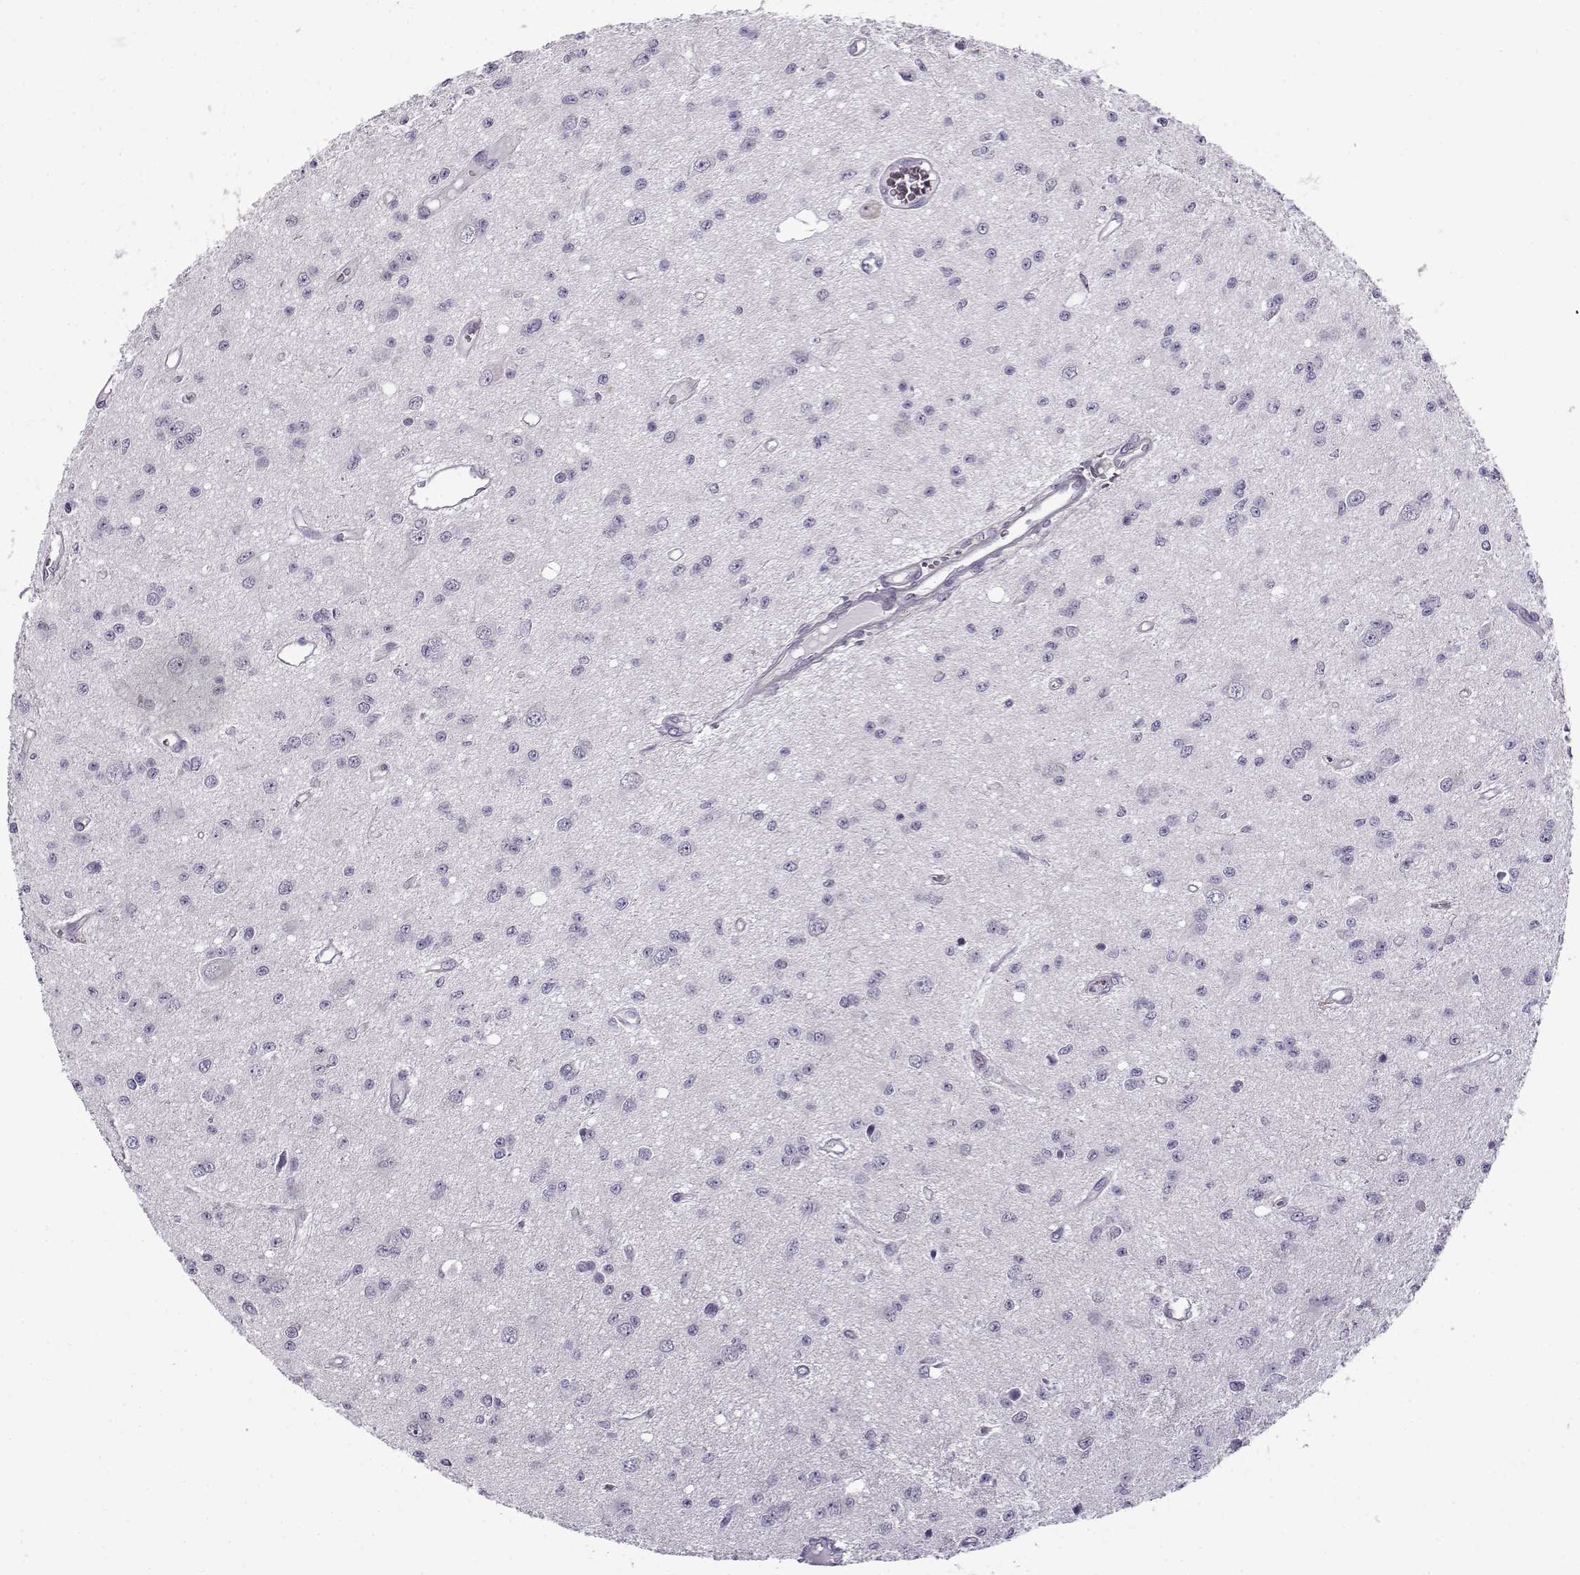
{"staining": {"intensity": "negative", "quantity": "none", "location": "none"}, "tissue": "glioma", "cell_type": "Tumor cells", "image_type": "cancer", "snomed": [{"axis": "morphology", "description": "Glioma, malignant, Low grade"}, {"axis": "topography", "description": "Brain"}], "caption": "Photomicrograph shows no significant protein staining in tumor cells of glioma.", "gene": "TEX55", "patient": {"sex": "female", "age": 45}}